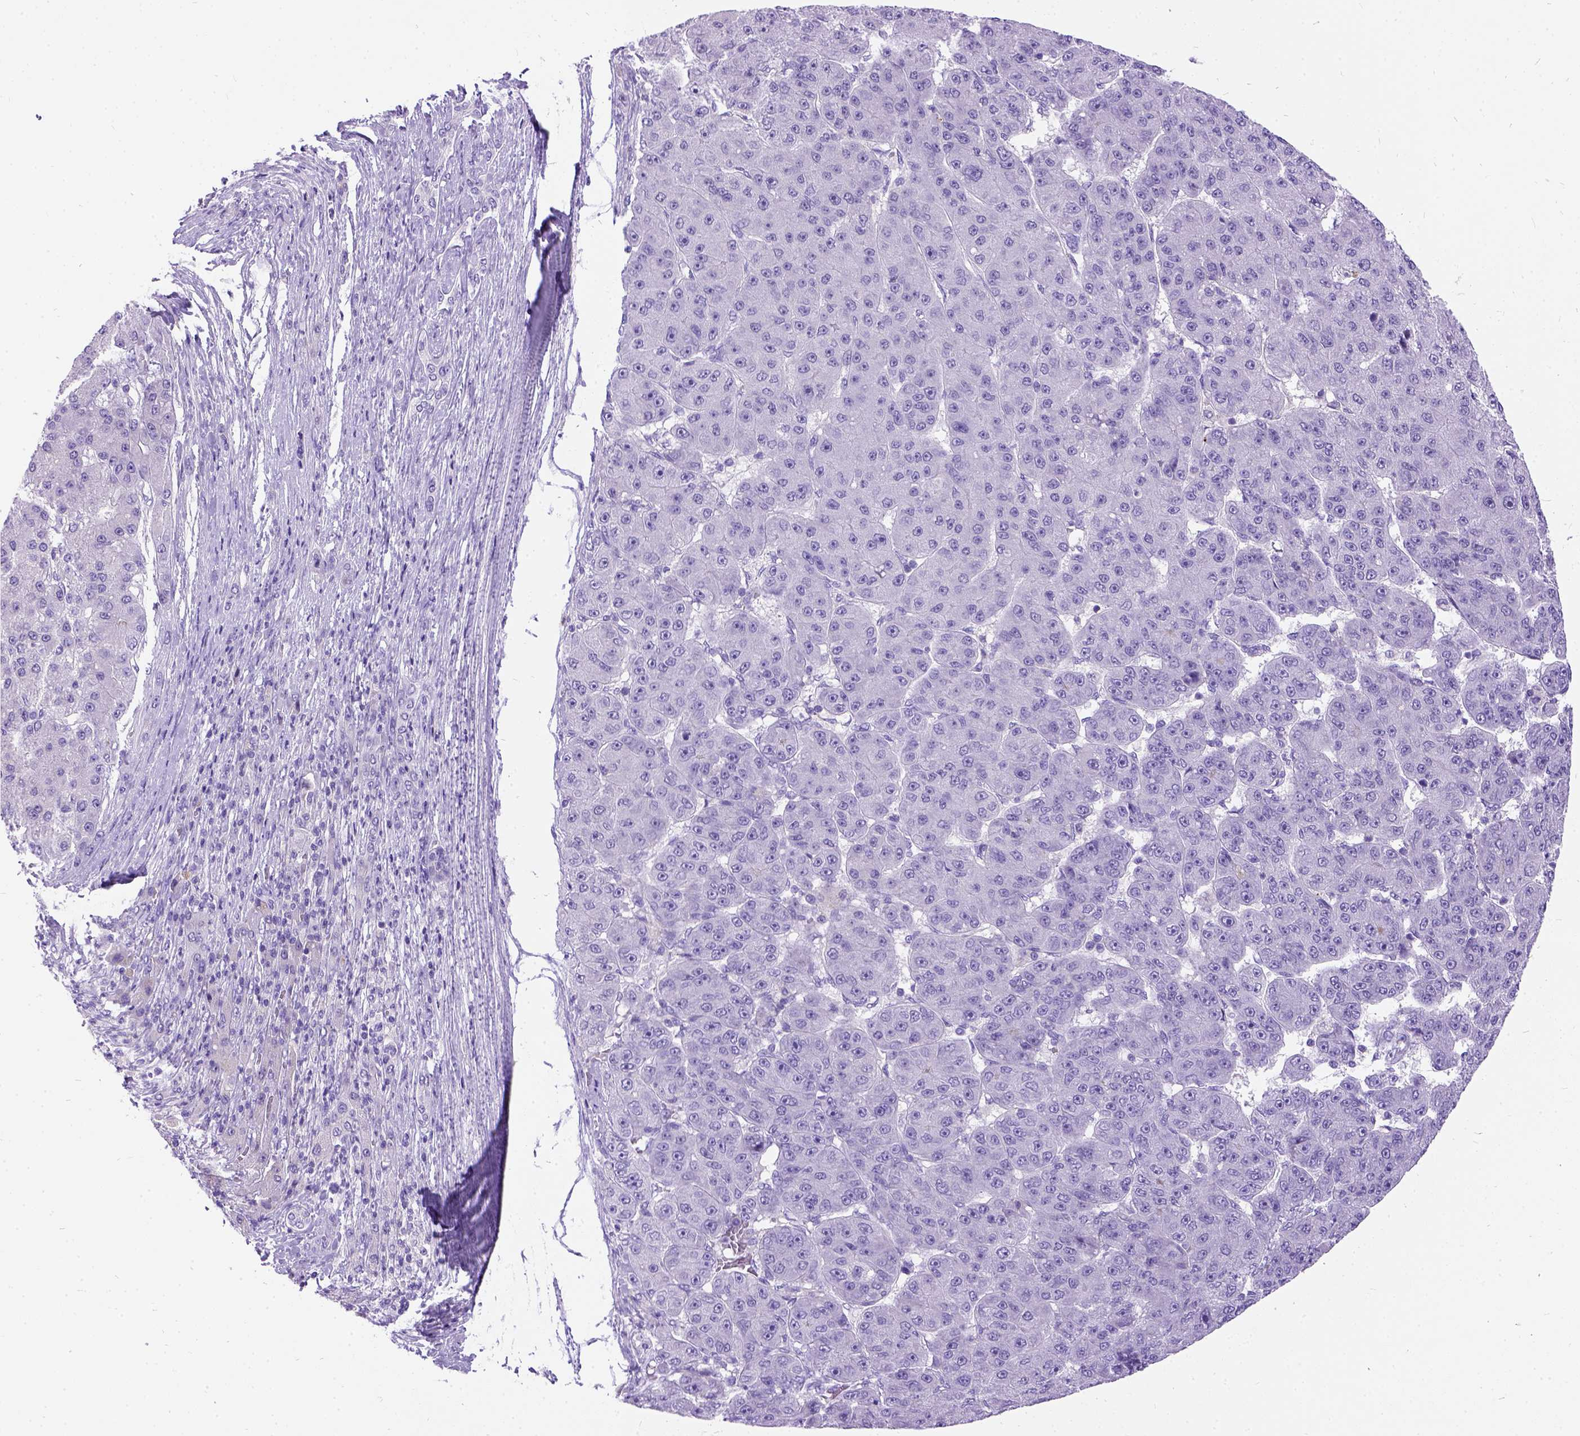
{"staining": {"intensity": "negative", "quantity": "none", "location": "none"}, "tissue": "liver cancer", "cell_type": "Tumor cells", "image_type": "cancer", "snomed": [{"axis": "morphology", "description": "Carcinoma, Hepatocellular, NOS"}, {"axis": "topography", "description": "Liver"}], "caption": "Tumor cells show no significant protein positivity in hepatocellular carcinoma (liver).", "gene": "PRG2", "patient": {"sex": "male", "age": 67}}